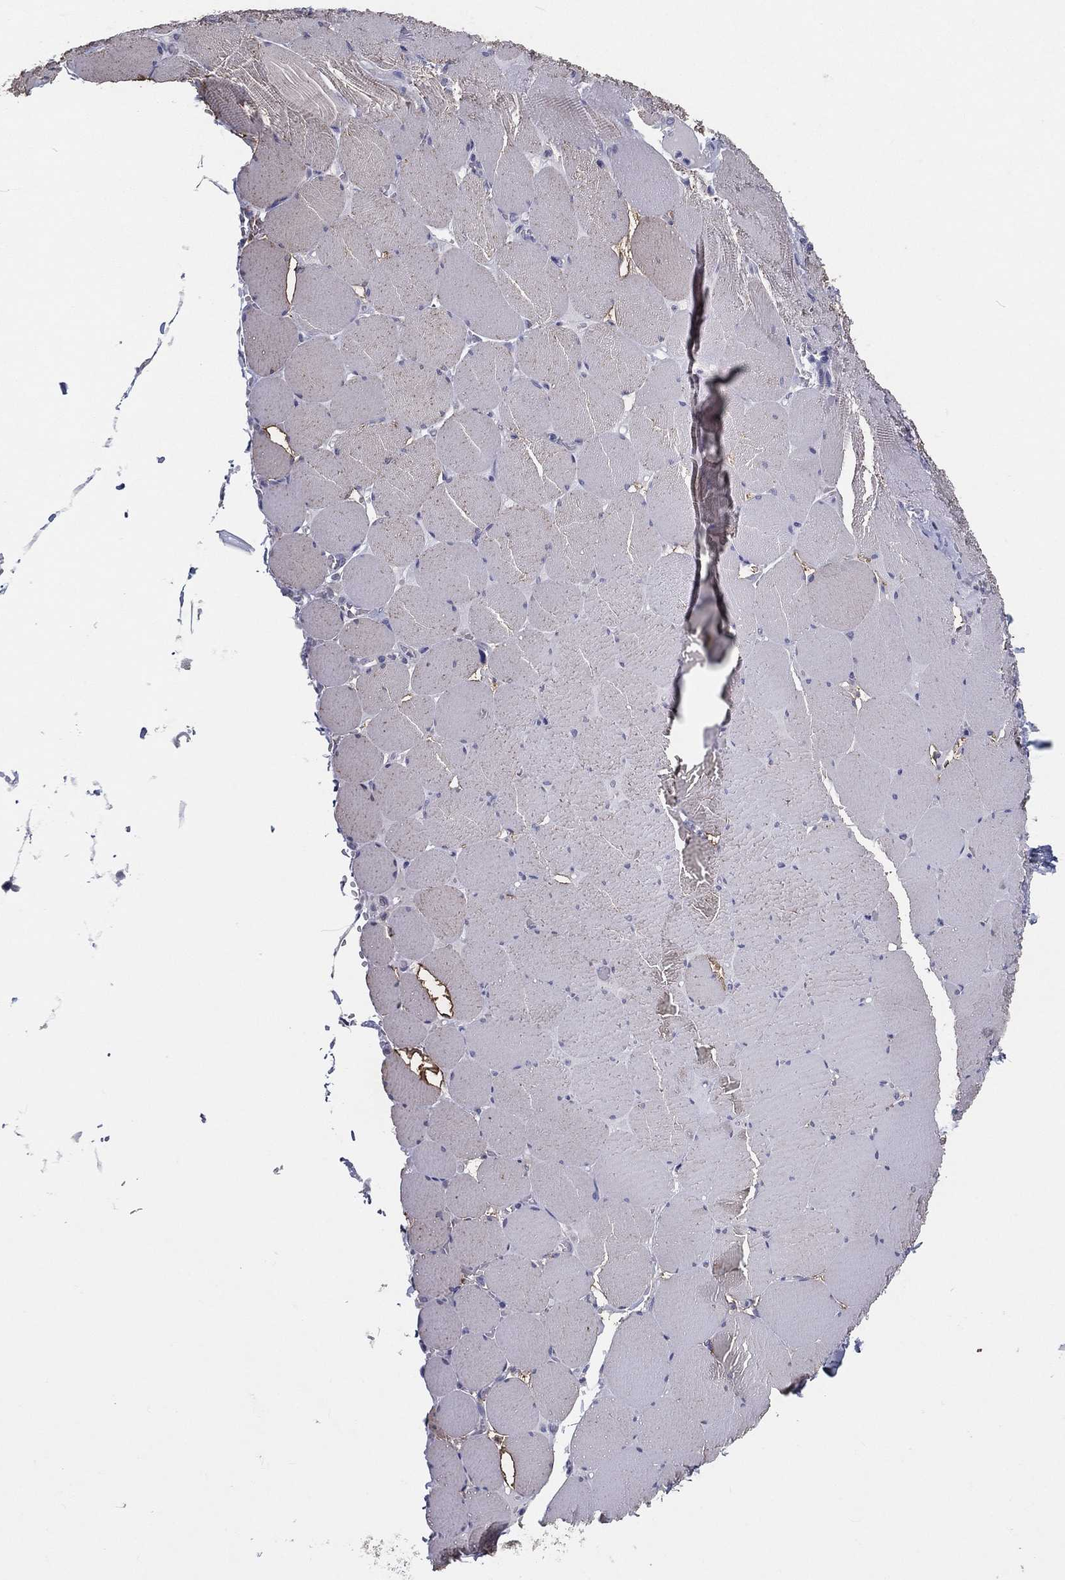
{"staining": {"intensity": "negative", "quantity": "none", "location": "none"}, "tissue": "skeletal muscle", "cell_type": "Myocytes", "image_type": "normal", "snomed": [{"axis": "morphology", "description": "Normal tissue, NOS"}, {"axis": "morphology", "description": "Malignant melanoma, Metastatic site"}, {"axis": "topography", "description": "Skeletal muscle"}], "caption": "Histopathology image shows no protein expression in myocytes of unremarkable skeletal muscle. The staining was performed using DAB (3,3'-diaminobenzidine) to visualize the protein expression in brown, while the nuclei were stained in blue with hematoxylin (Magnification: 20x).", "gene": "PCSK1", "patient": {"sex": "male", "age": 50}}